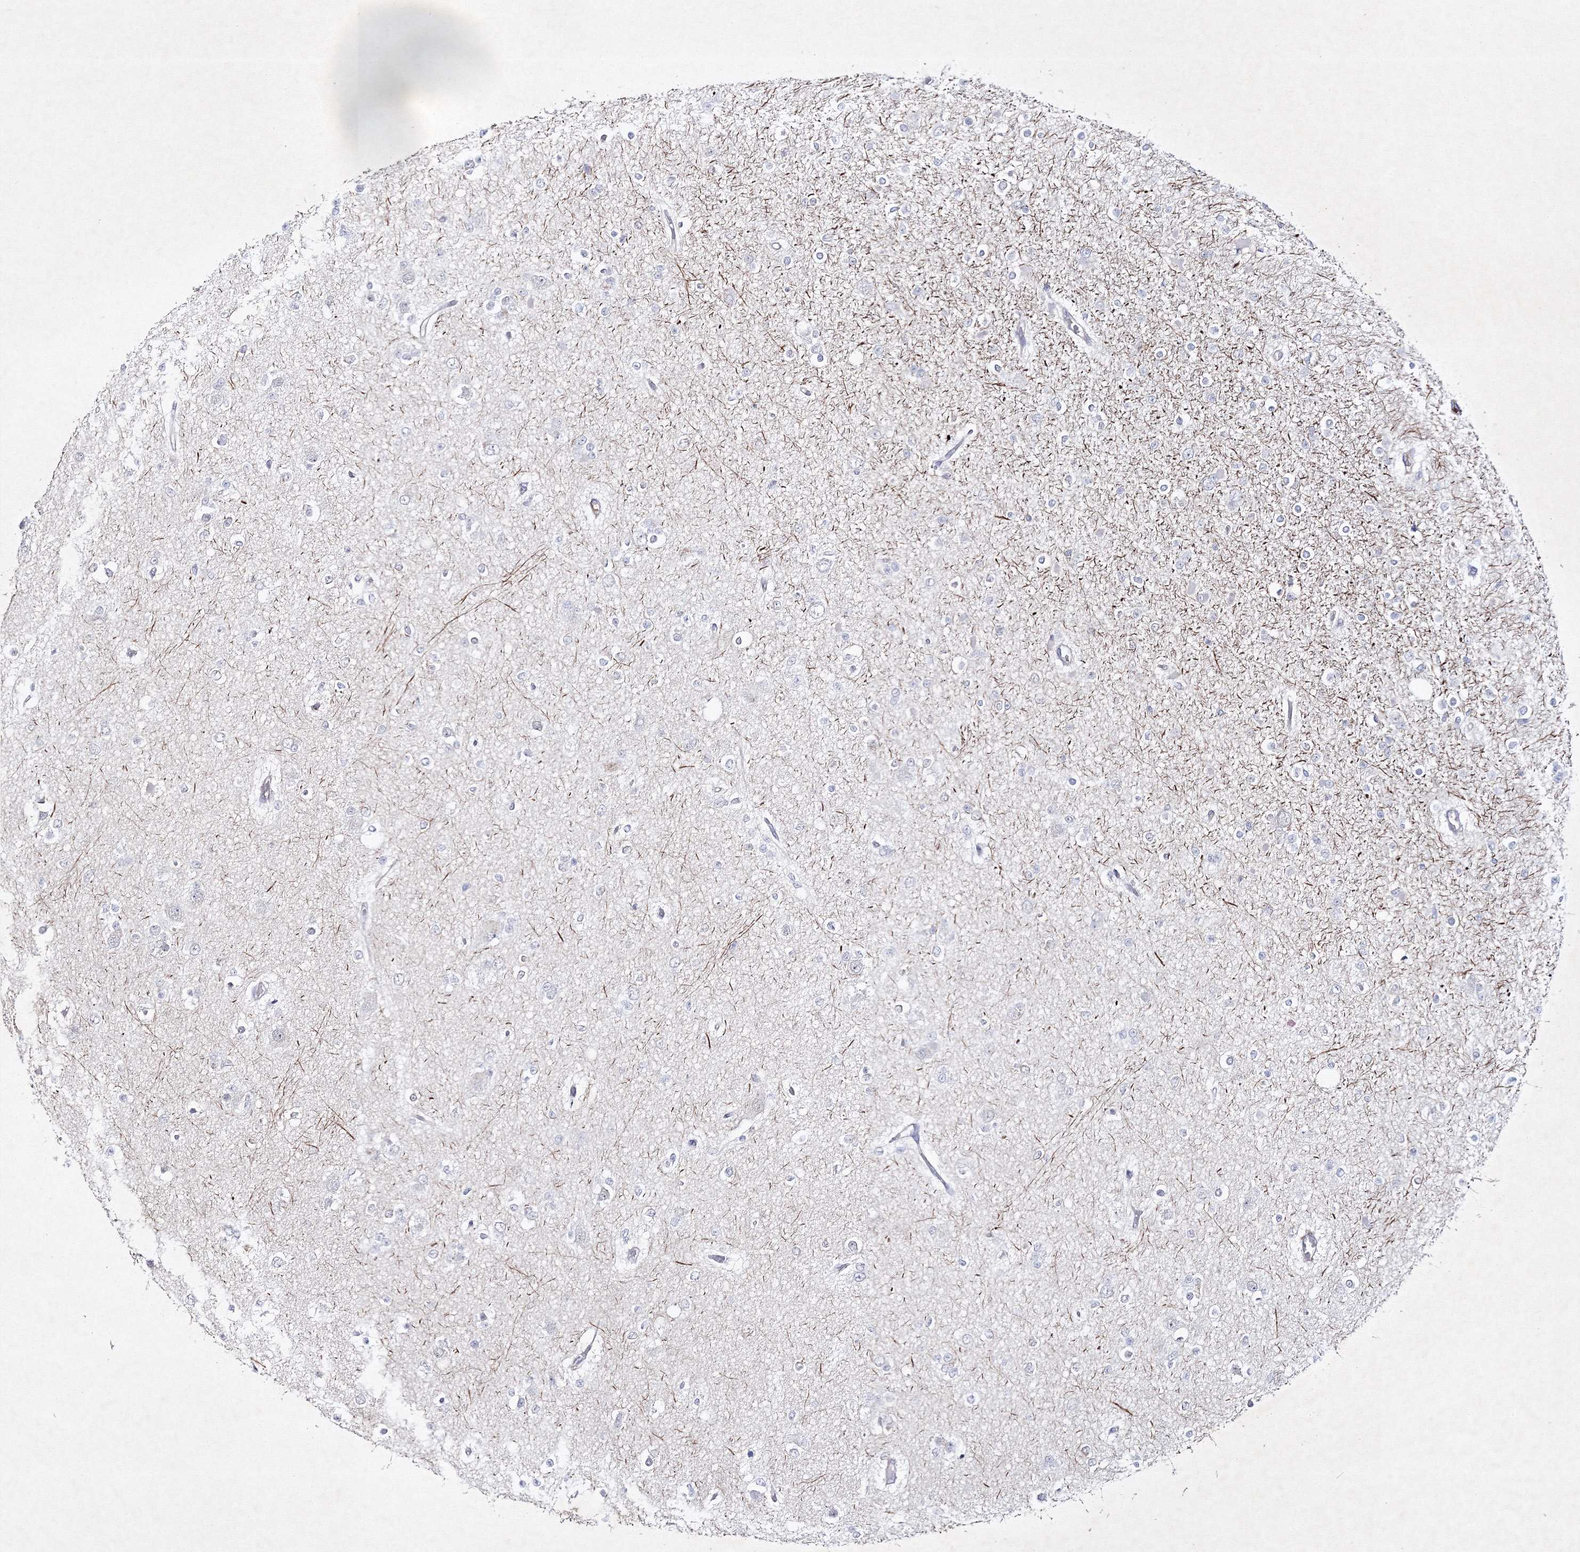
{"staining": {"intensity": "negative", "quantity": "none", "location": "none"}, "tissue": "glioma", "cell_type": "Tumor cells", "image_type": "cancer", "snomed": [{"axis": "morphology", "description": "Glioma, malignant, Low grade"}, {"axis": "topography", "description": "Brain"}], "caption": "Immunohistochemical staining of malignant low-grade glioma displays no significant expression in tumor cells.", "gene": "NEU4", "patient": {"sex": "female", "age": 22}}